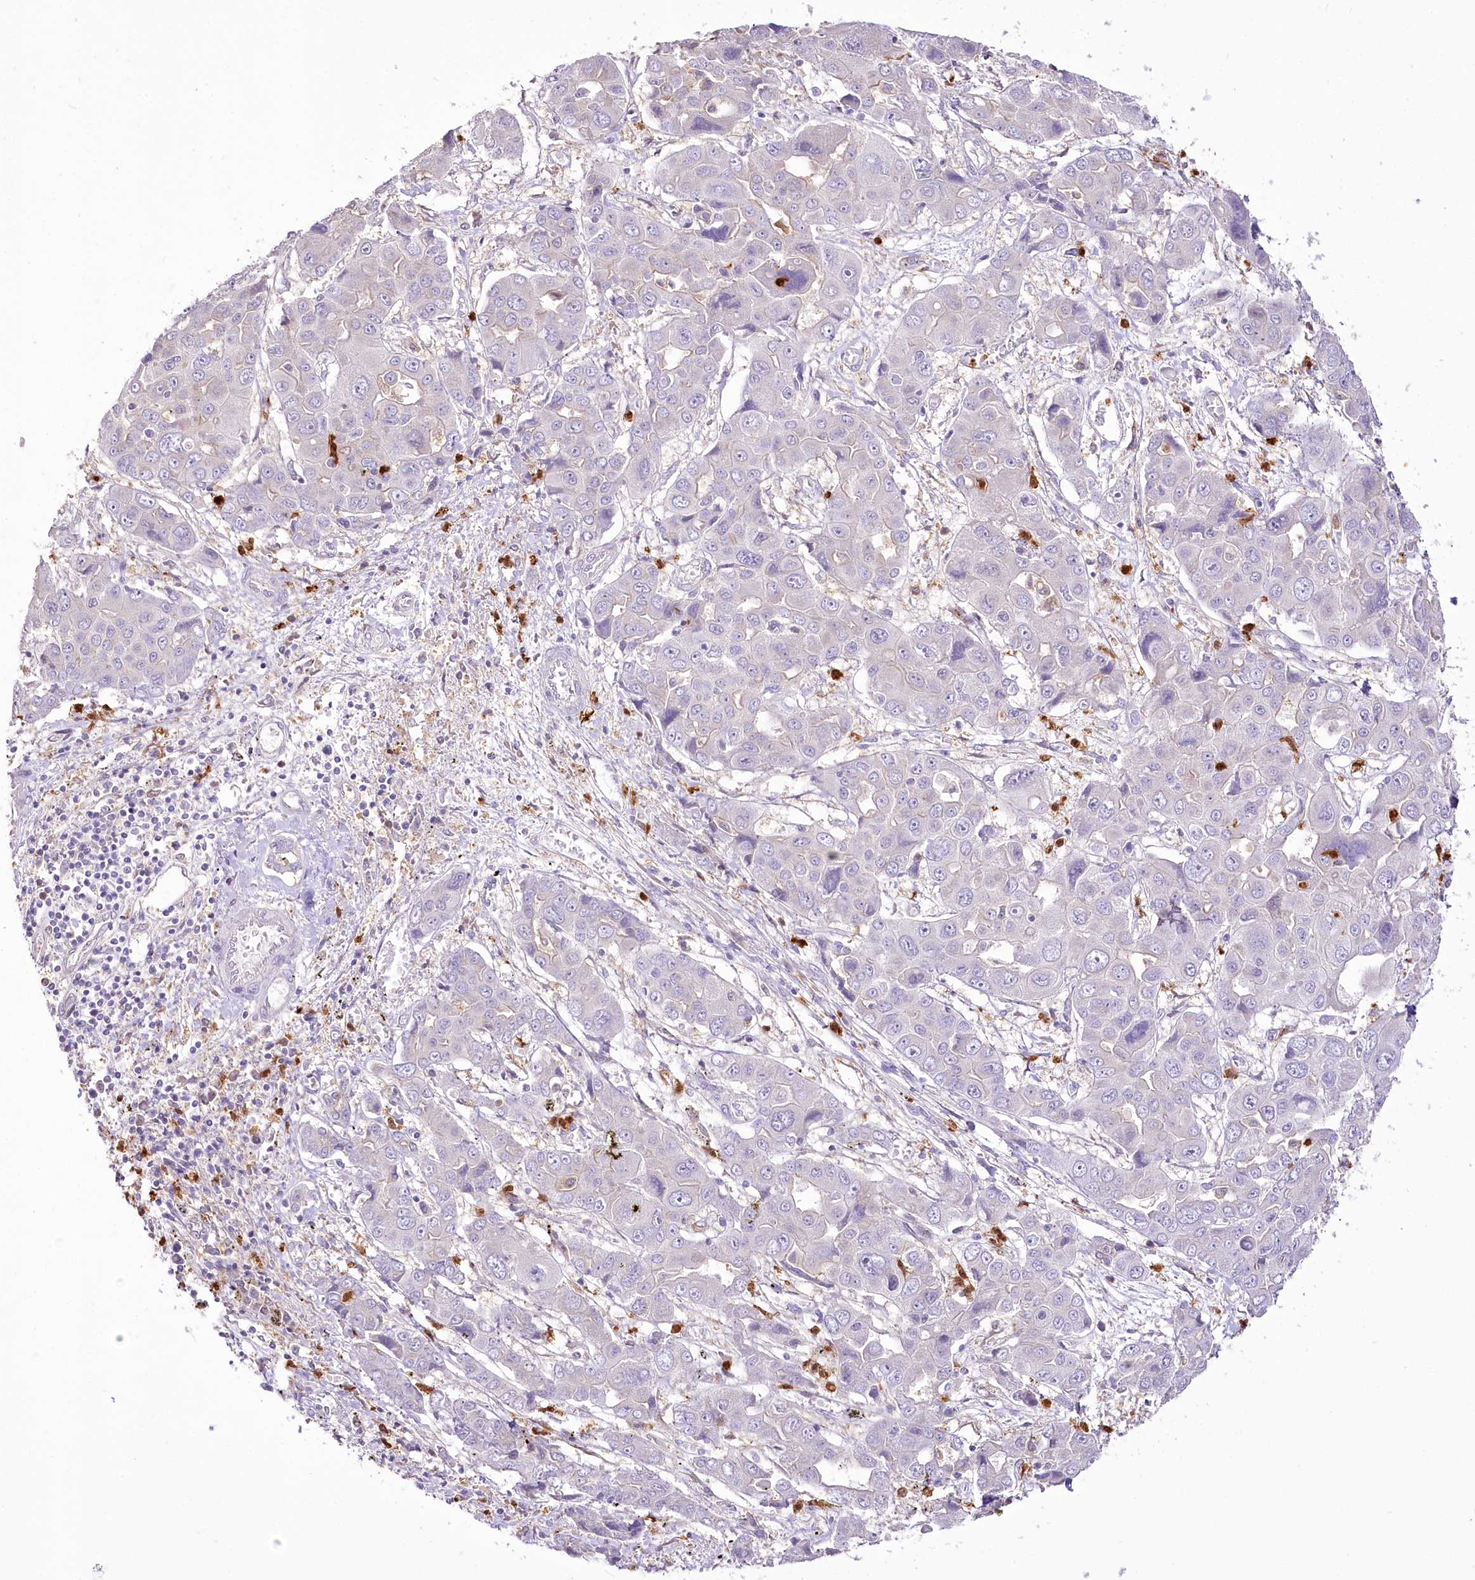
{"staining": {"intensity": "negative", "quantity": "none", "location": "none"}, "tissue": "liver cancer", "cell_type": "Tumor cells", "image_type": "cancer", "snomed": [{"axis": "morphology", "description": "Cholangiocarcinoma"}, {"axis": "topography", "description": "Liver"}], "caption": "A histopathology image of liver cancer stained for a protein shows no brown staining in tumor cells.", "gene": "DPYD", "patient": {"sex": "male", "age": 67}}